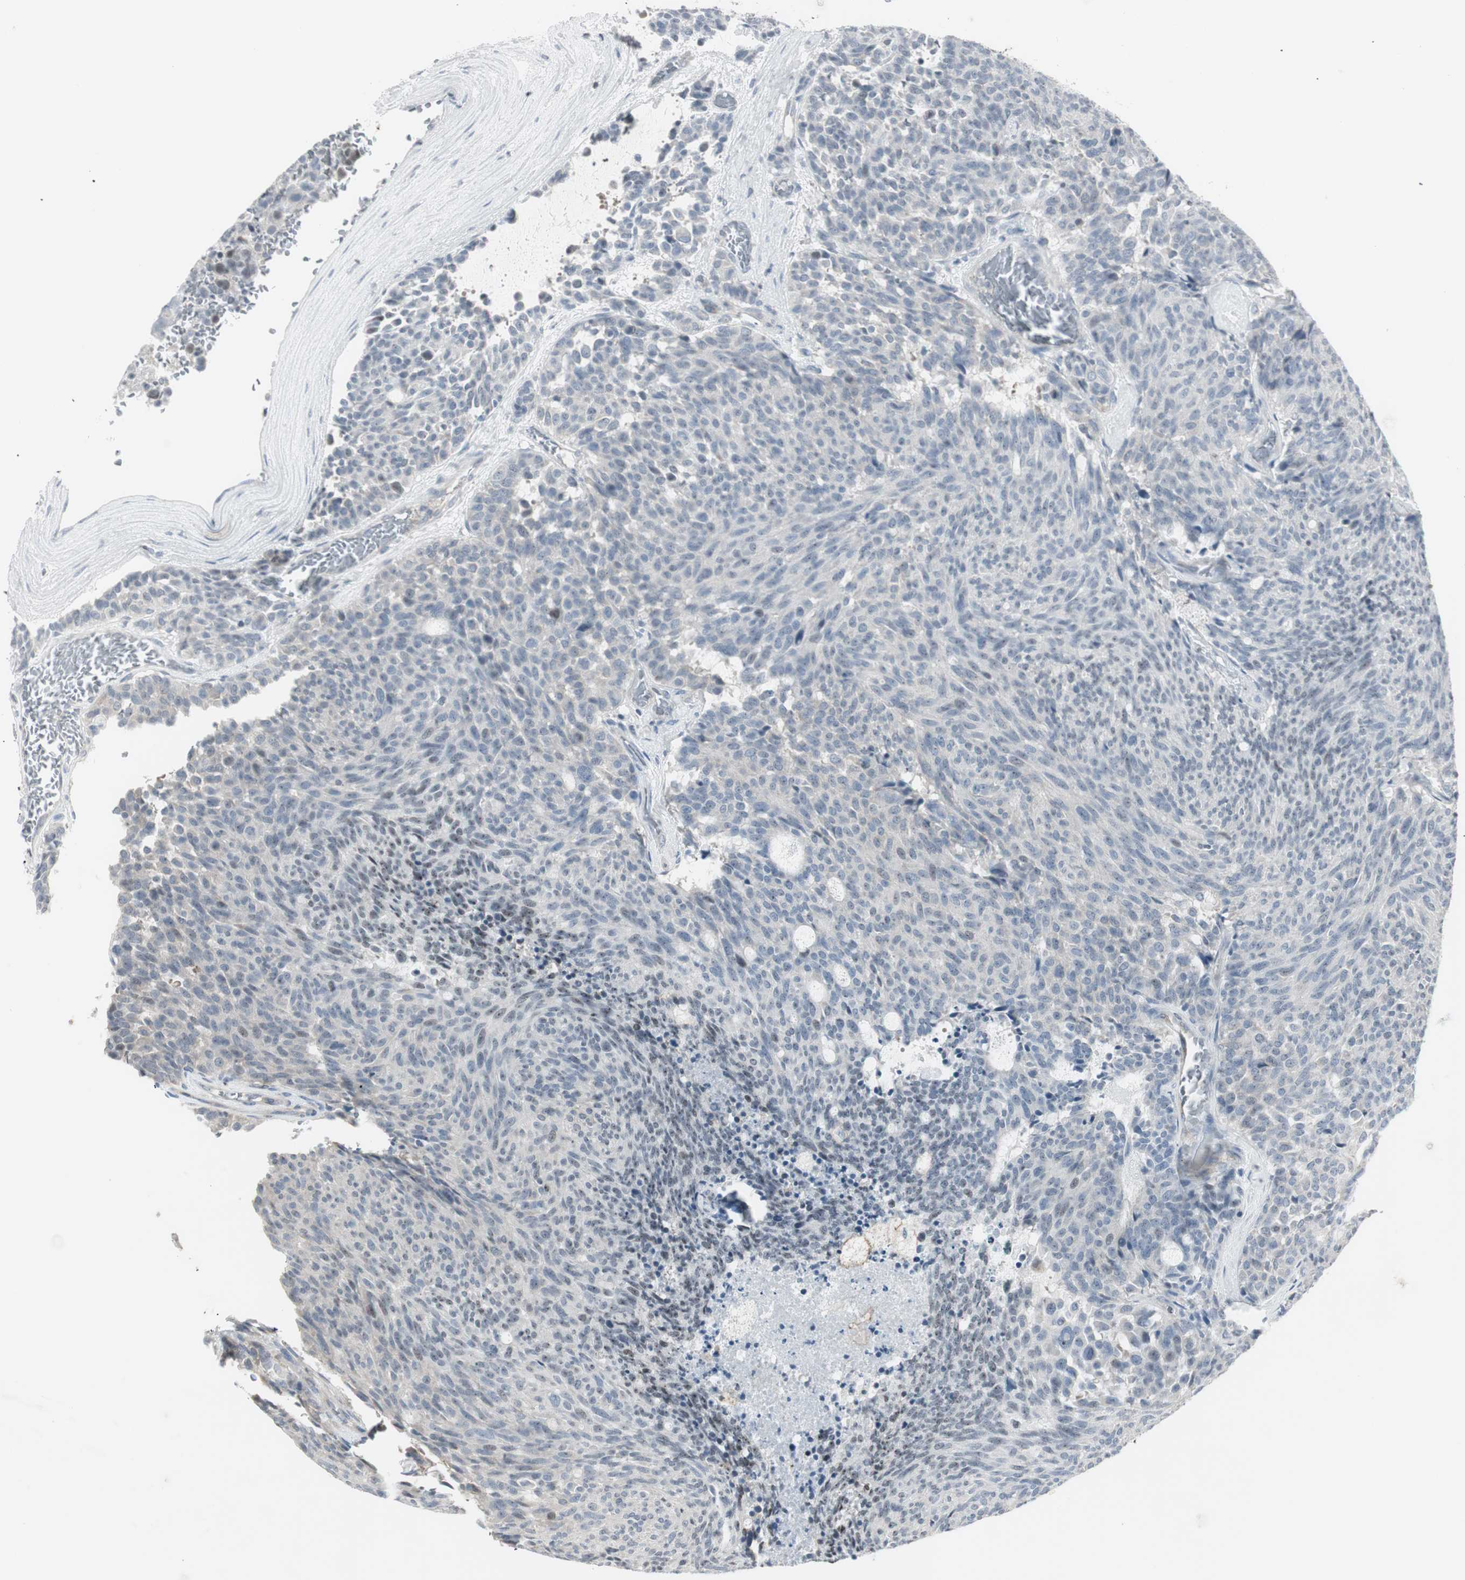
{"staining": {"intensity": "negative", "quantity": "none", "location": "none"}, "tissue": "carcinoid", "cell_type": "Tumor cells", "image_type": "cancer", "snomed": [{"axis": "morphology", "description": "Carcinoid, malignant, NOS"}, {"axis": "topography", "description": "Pancreas"}], "caption": "A photomicrograph of carcinoid (malignant) stained for a protein shows no brown staining in tumor cells.", "gene": "MAP4K4", "patient": {"sex": "female", "age": 54}}